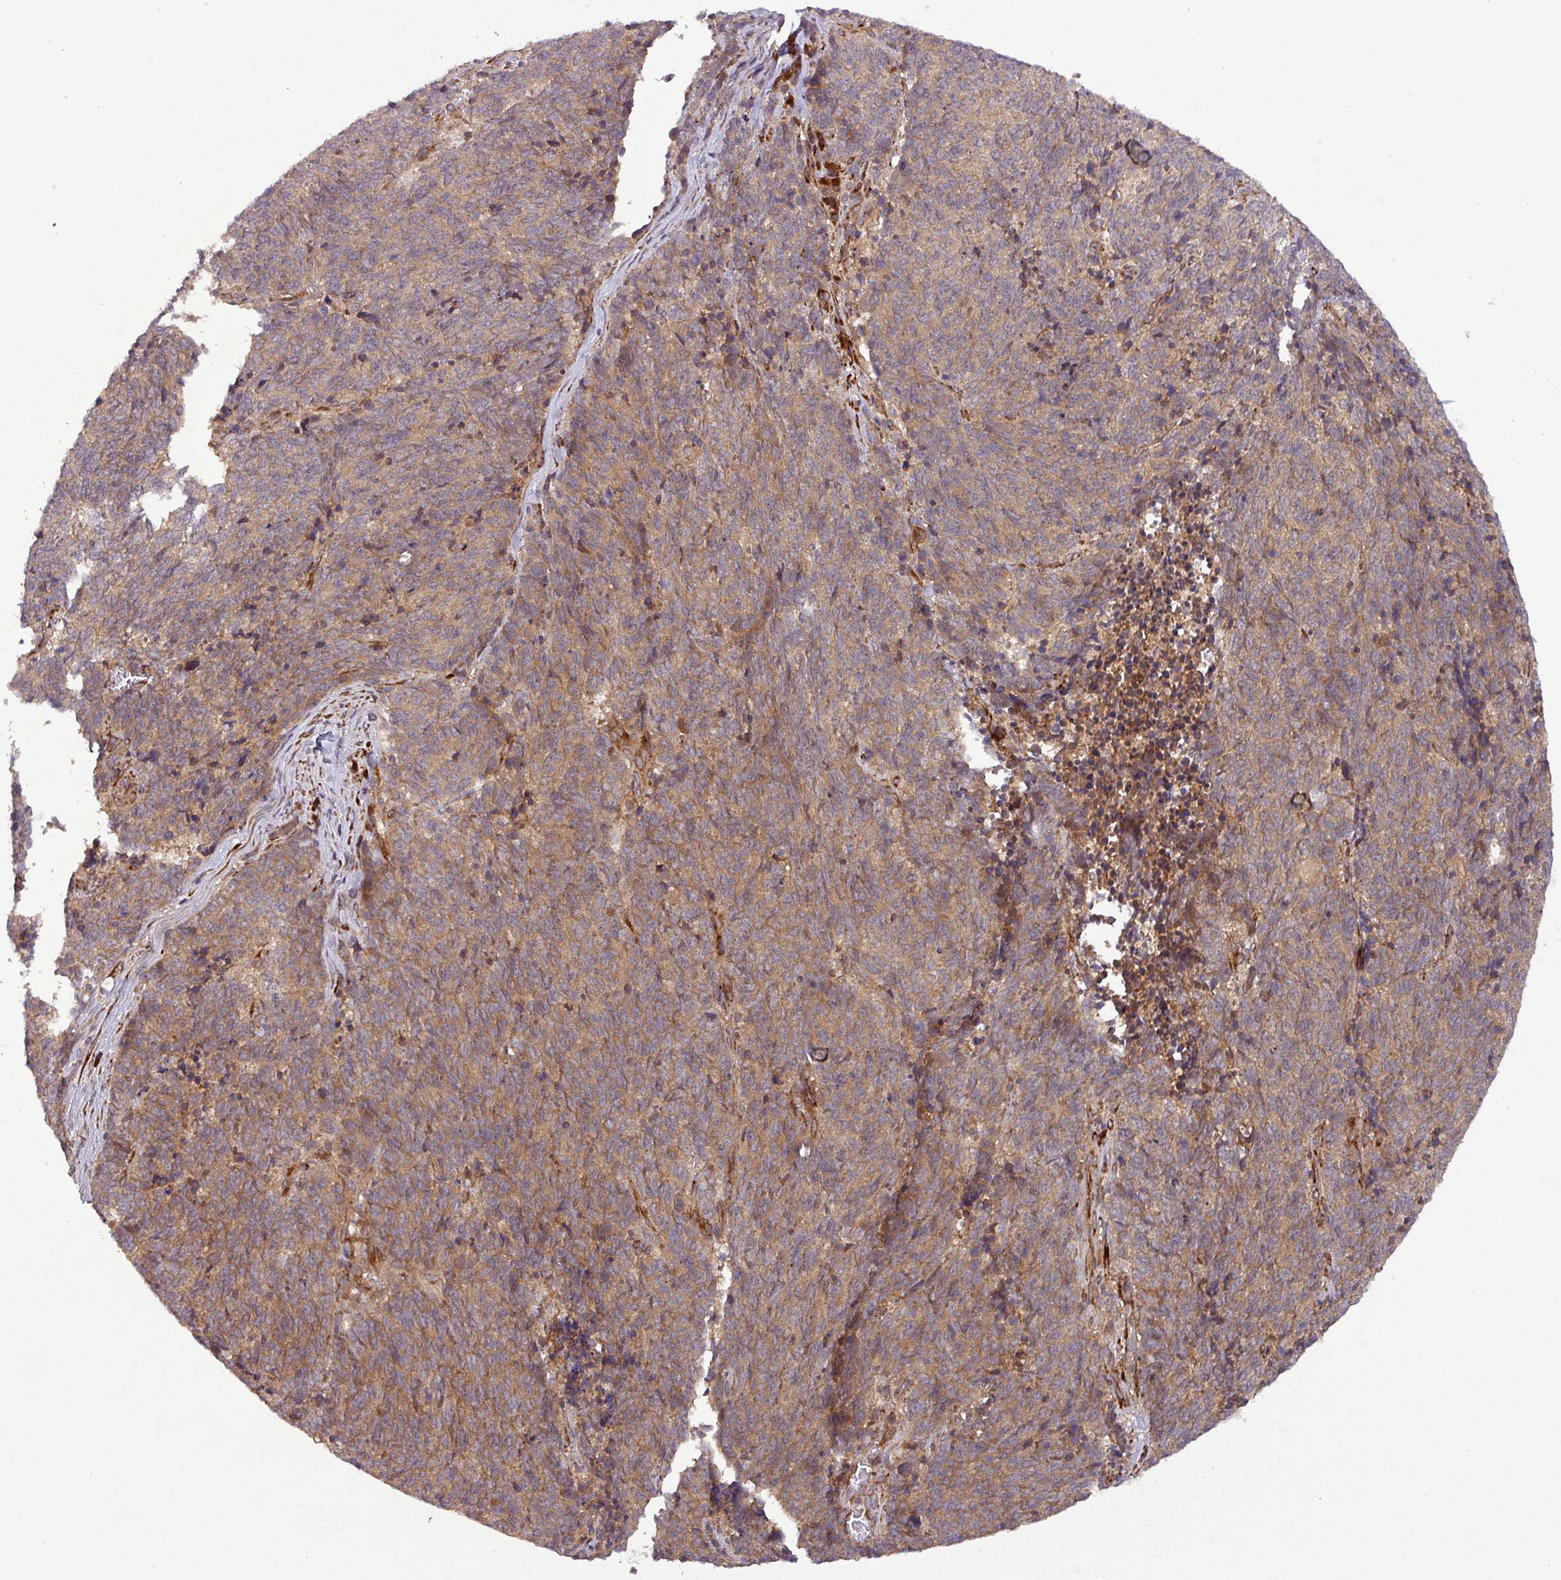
{"staining": {"intensity": "moderate", "quantity": ">75%", "location": "cytoplasmic/membranous"}, "tissue": "cervical cancer", "cell_type": "Tumor cells", "image_type": "cancer", "snomed": [{"axis": "morphology", "description": "Squamous cell carcinoma, NOS"}, {"axis": "topography", "description": "Cervix"}], "caption": "Immunohistochemical staining of cervical cancer exhibits moderate cytoplasmic/membranous protein staining in approximately >75% of tumor cells.", "gene": "ART1", "patient": {"sex": "female", "age": 29}}